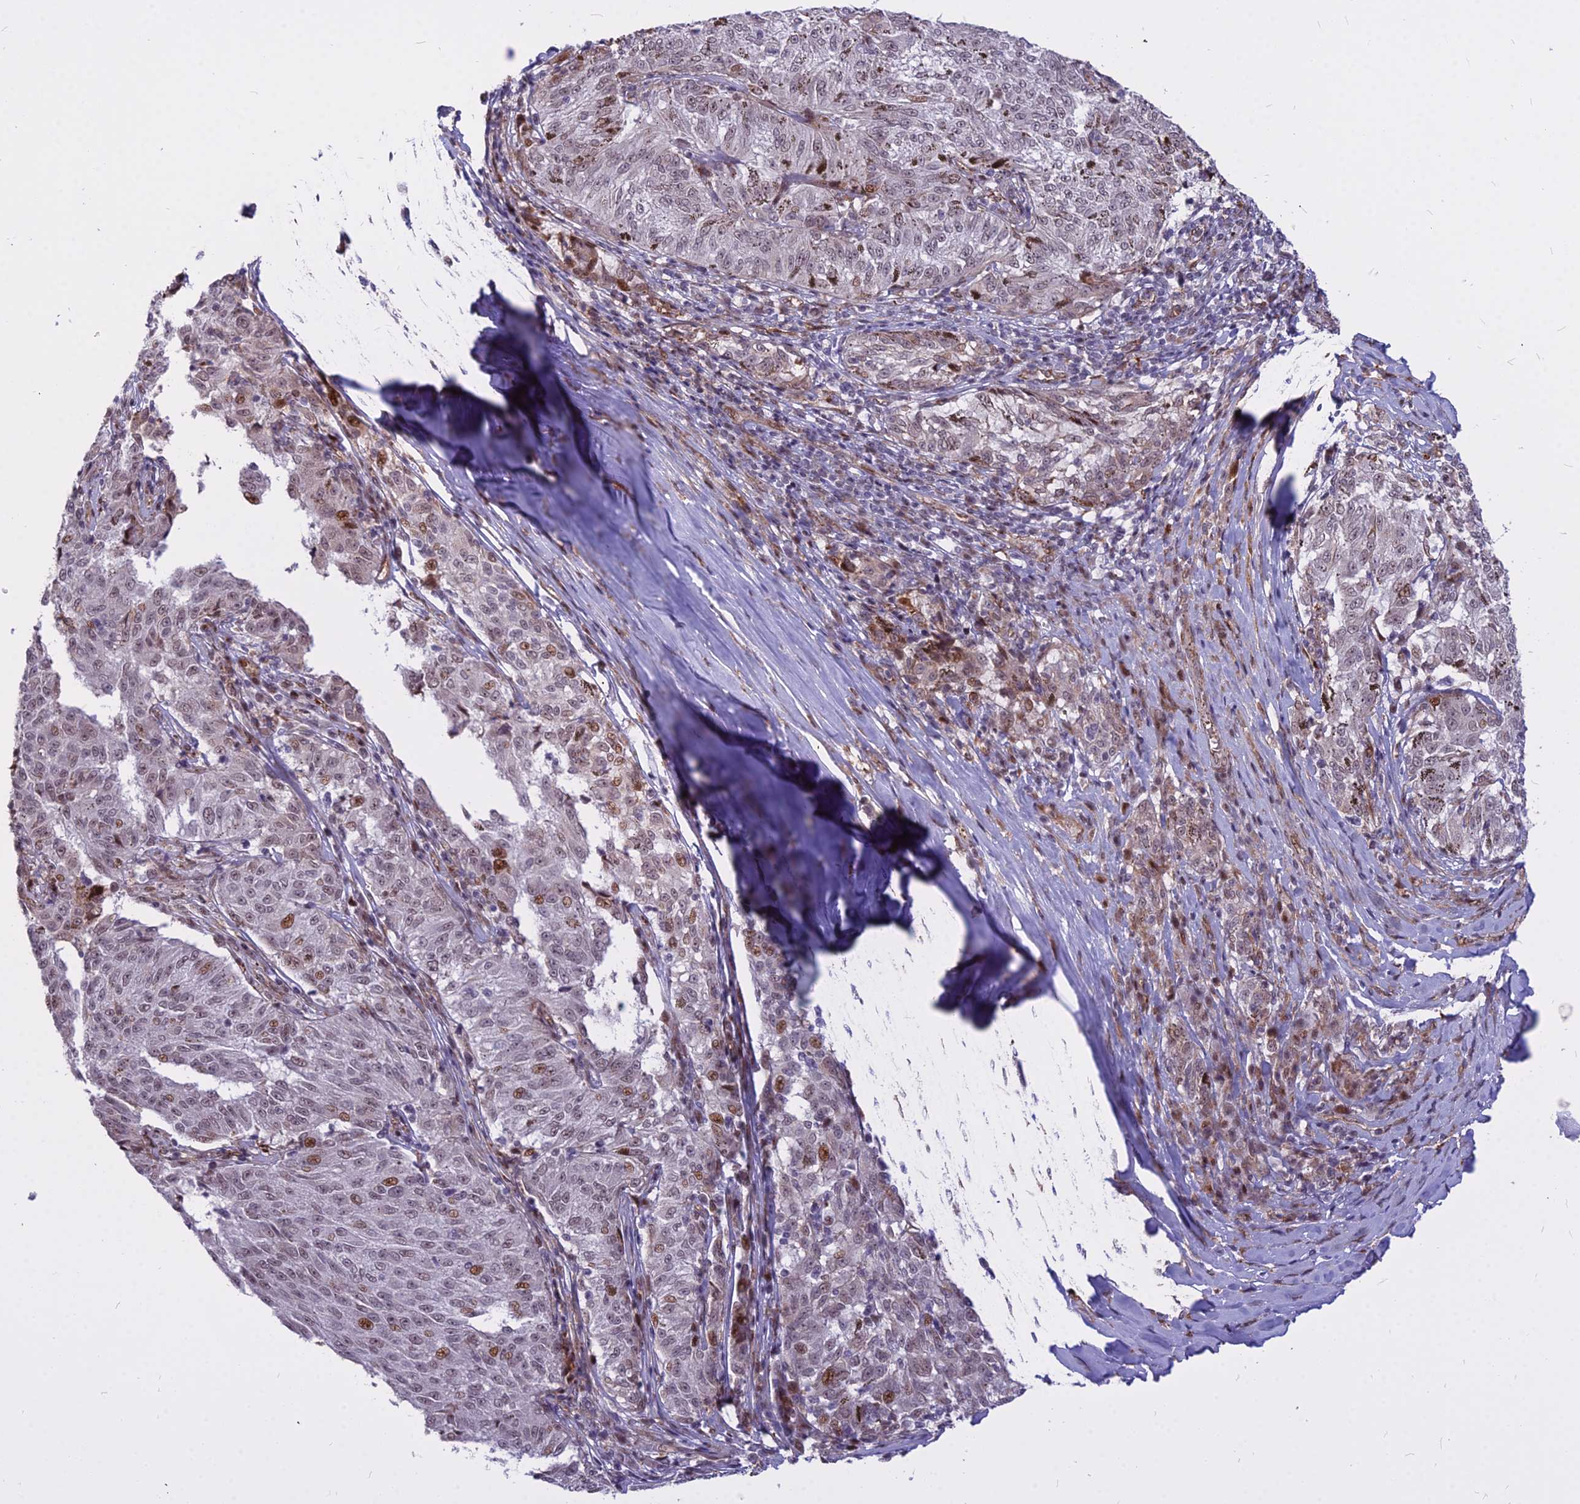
{"staining": {"intensity": "moderate", "quantity": "<25%", "location": "nuclear"}, "tissue": "melanoma", "cell_type": "Tumor cells", "image_type": "cancer", "snomed": [{"axis": "morphology", "description": "Malignant melanoma, NOS"}, {"axis": "topography", "description": "Skin"}], "caption": "Protein expression analysis of human melanoma reveals moderate nuclear expression in about <25% of tumor cells.", "gene": "ALG10", "patient": {"sex": "female", "age": 72}}